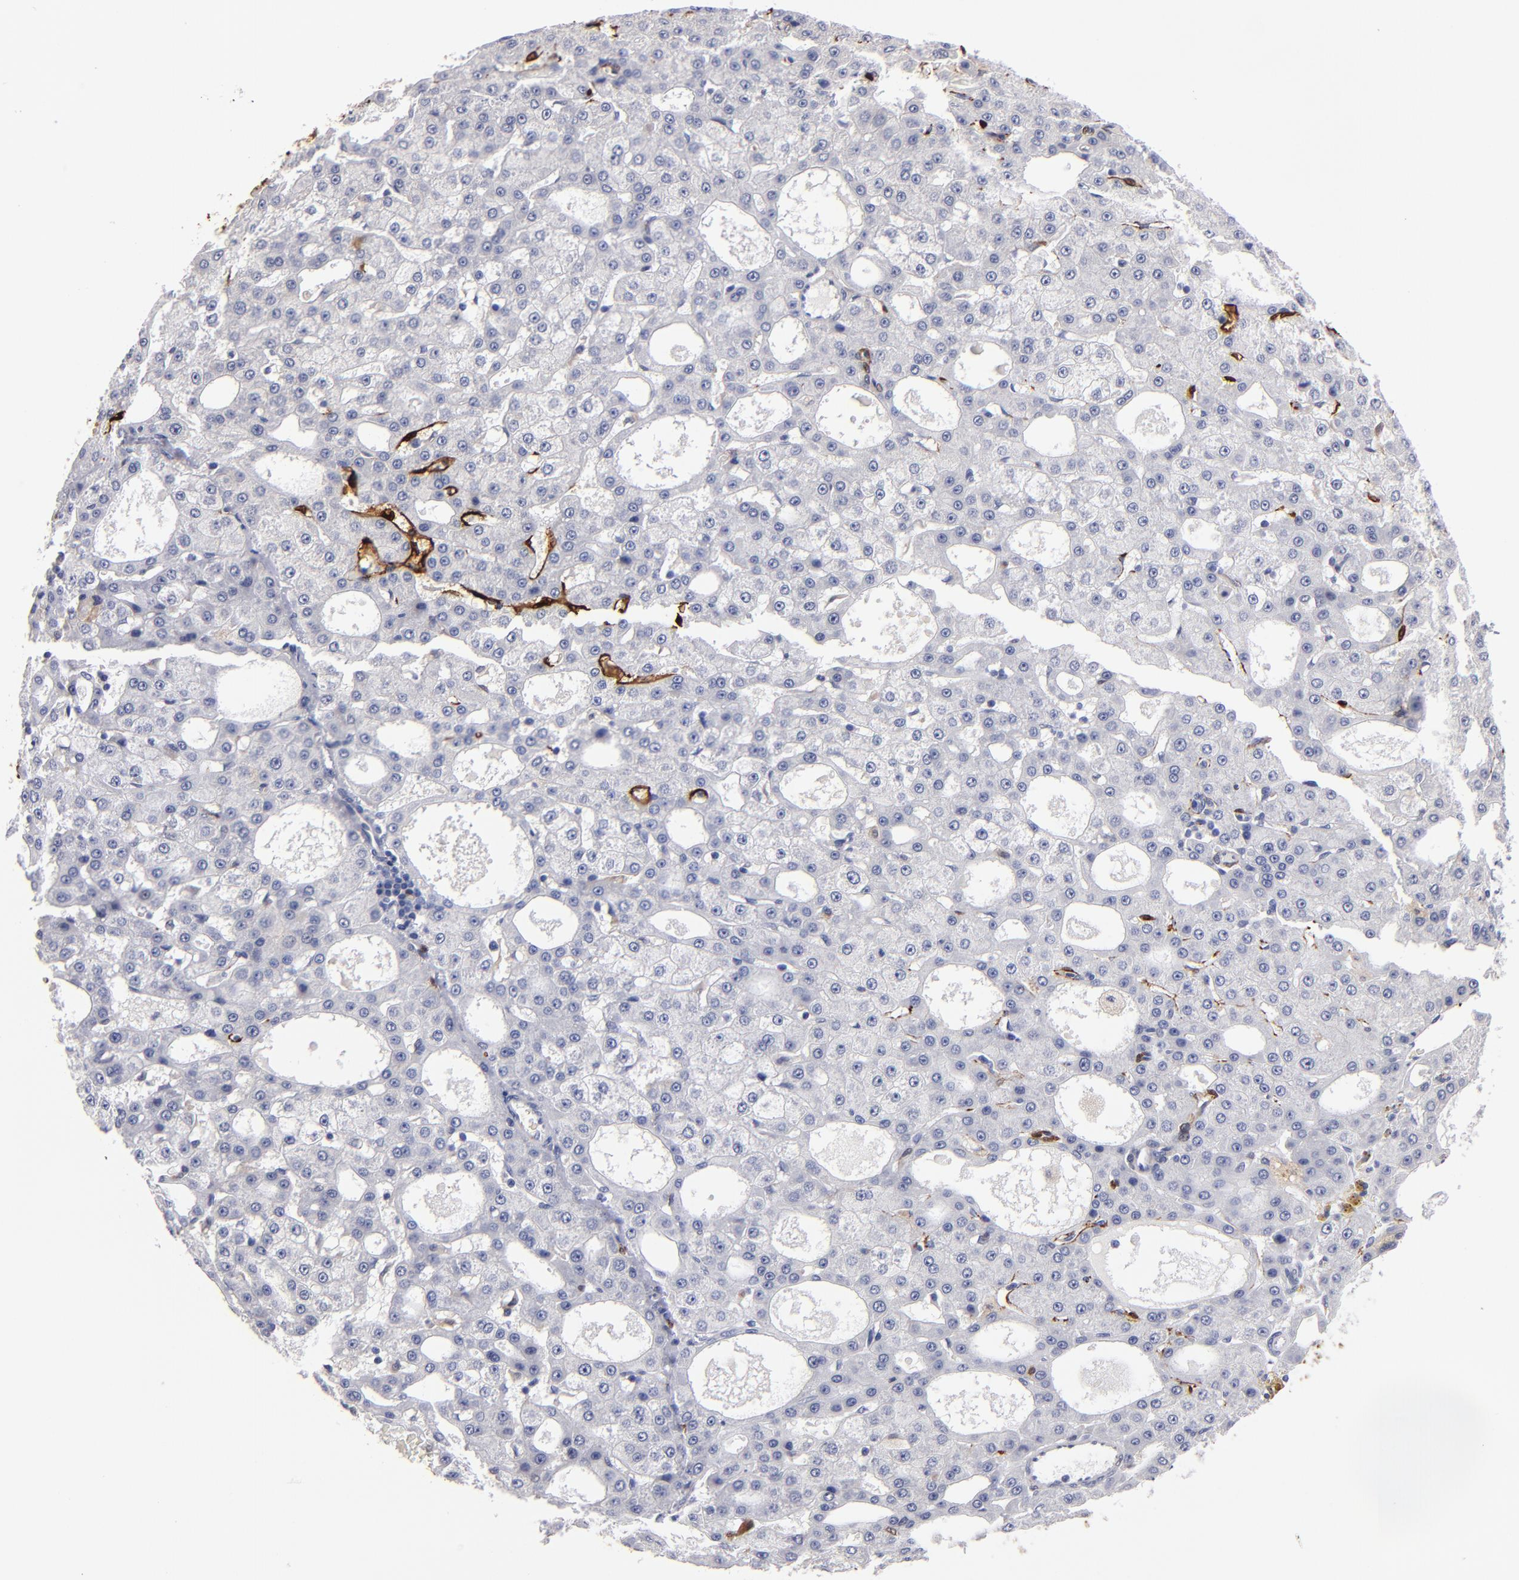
{"staining": {"intensity": "negative", "quantity": "none", "location": "none"}, "tissue": "liver cancer", "cell_type": "Tumor cells", "image_type": "cancer", "snomed": [{"axis": "morphology", "description": "Carcinoma, Hepatocellular, NOS"}, {"axis": "topography", "description": "Liver"}], "caption": "This is an immunohistochemistry (IHC) photomicrograph of human liver cancer. There is no positivity in tumor cells.", "gene": "FABP4", "patient": {"sex": "male", "age": 47}}